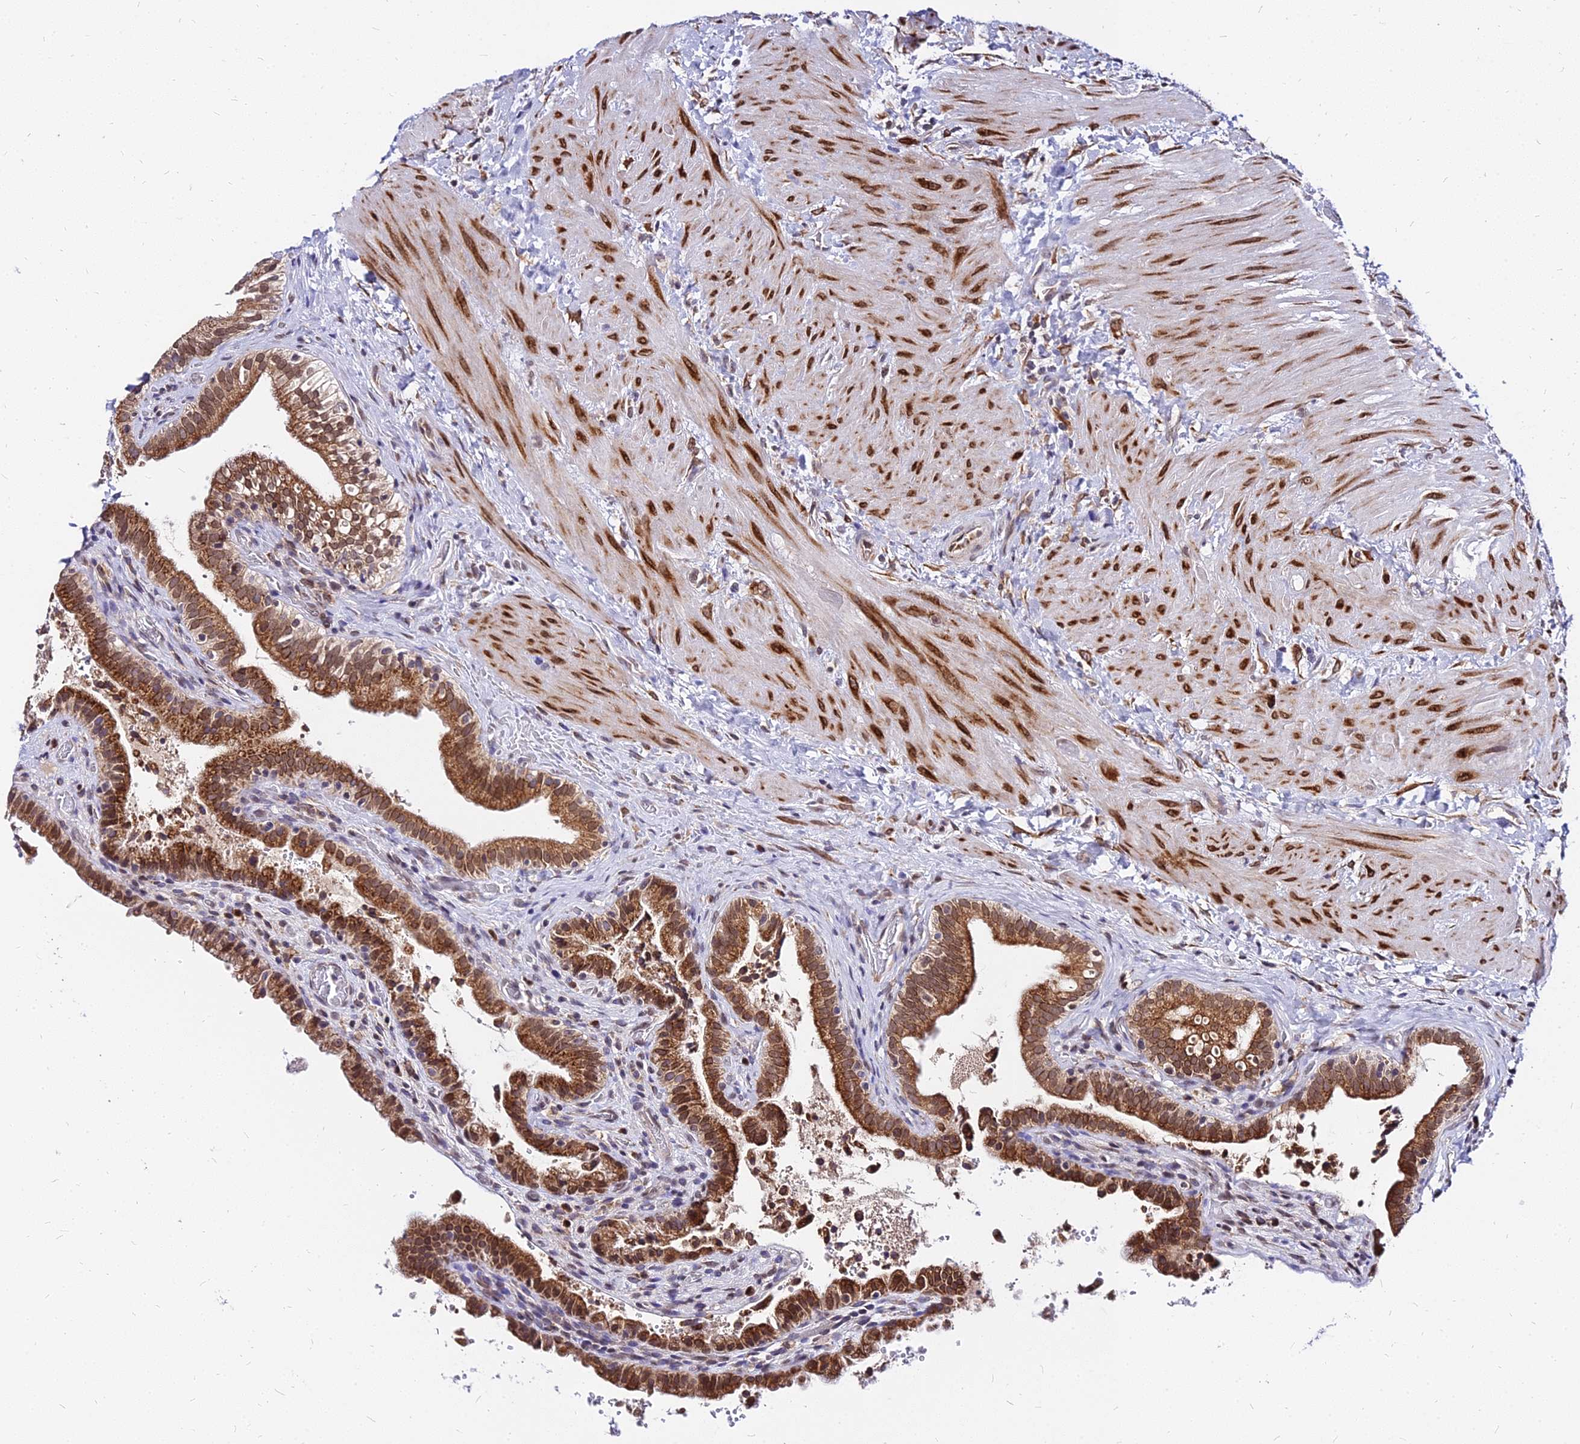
{"staining": {"intensity": "moderate", "quantity": ">75%", "location": "cytoplasmic/membranous"}, "tissue": "gallbladder", "cell_type": "Glandular cells", "image_type": "normal", "snomed": [{"axis": "morphology", "description": "Normal tissue, NOS"}, {"axis": "topography", "description": "Gallbladder"}], "caption": "A brown stain shows moderate cytoplasmic/membranous staining of a protein in glandular cells of unremarkable gallbladder. The protein of interest is shown in brown color, while the nuclei are stained blue.", "gene": "RNF121", "patient": {"sex": "male", "age": 24}}